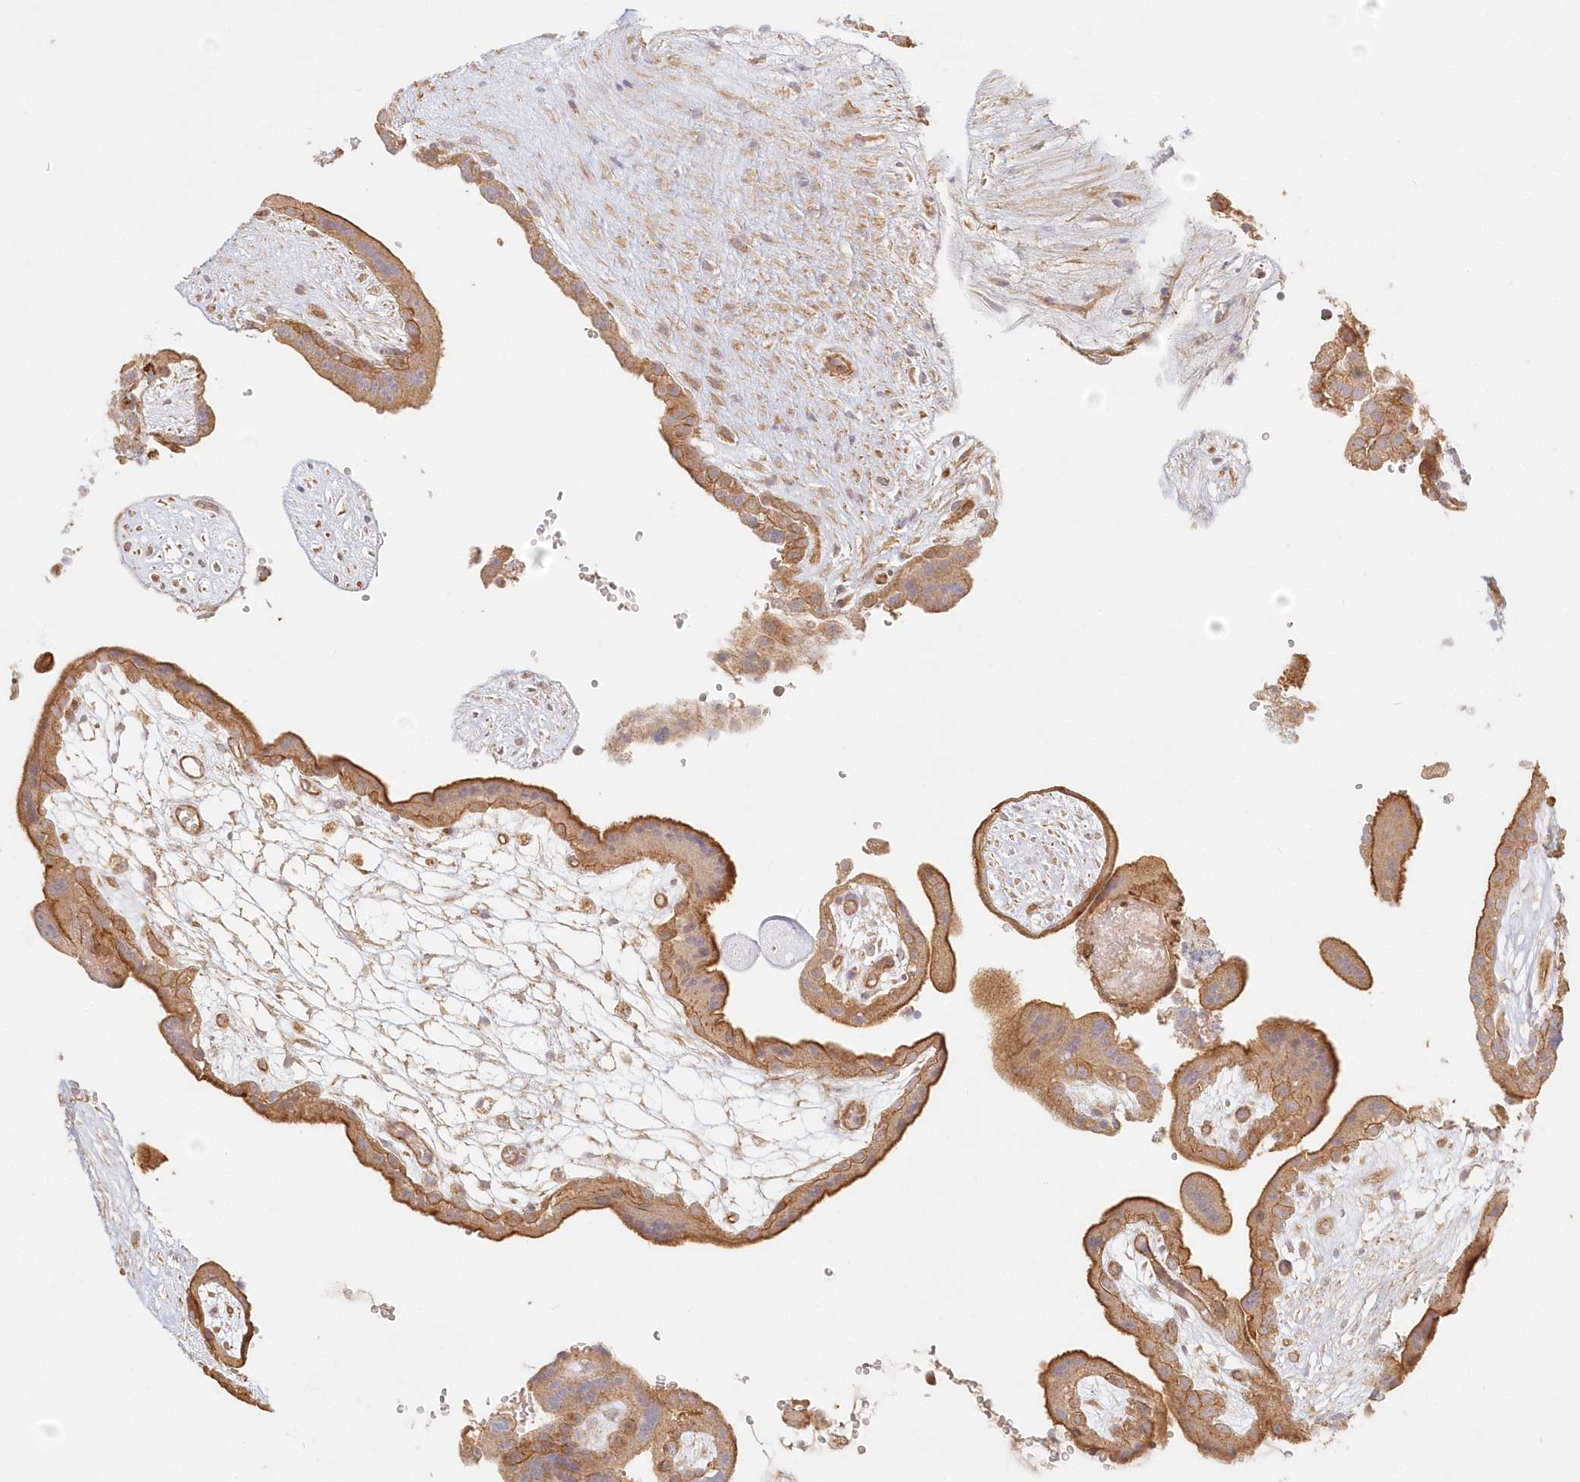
{"staining": {"intensity": "moderate", "quantity": ">75%", "location": "cytoplasmic/membranous"}, "tissue": "placenta", "cell_type": "Decidual cells", "image_type": "normal", "snomed": [{"axis": "morphology", "description": "Normal tissue, NOS"}, {"axis": "topography", "description": "Placenta"}], "caption": "Benign placenta shows moderate cytoplasmic/membranous staining in about >75% of decidual cells, visualized by immunohistochemistry. (Brightfield microscopy of DAB IHC at high magnification).", "gene": "KIAA0232", "patient": {"sex": "female", "age": 18}}